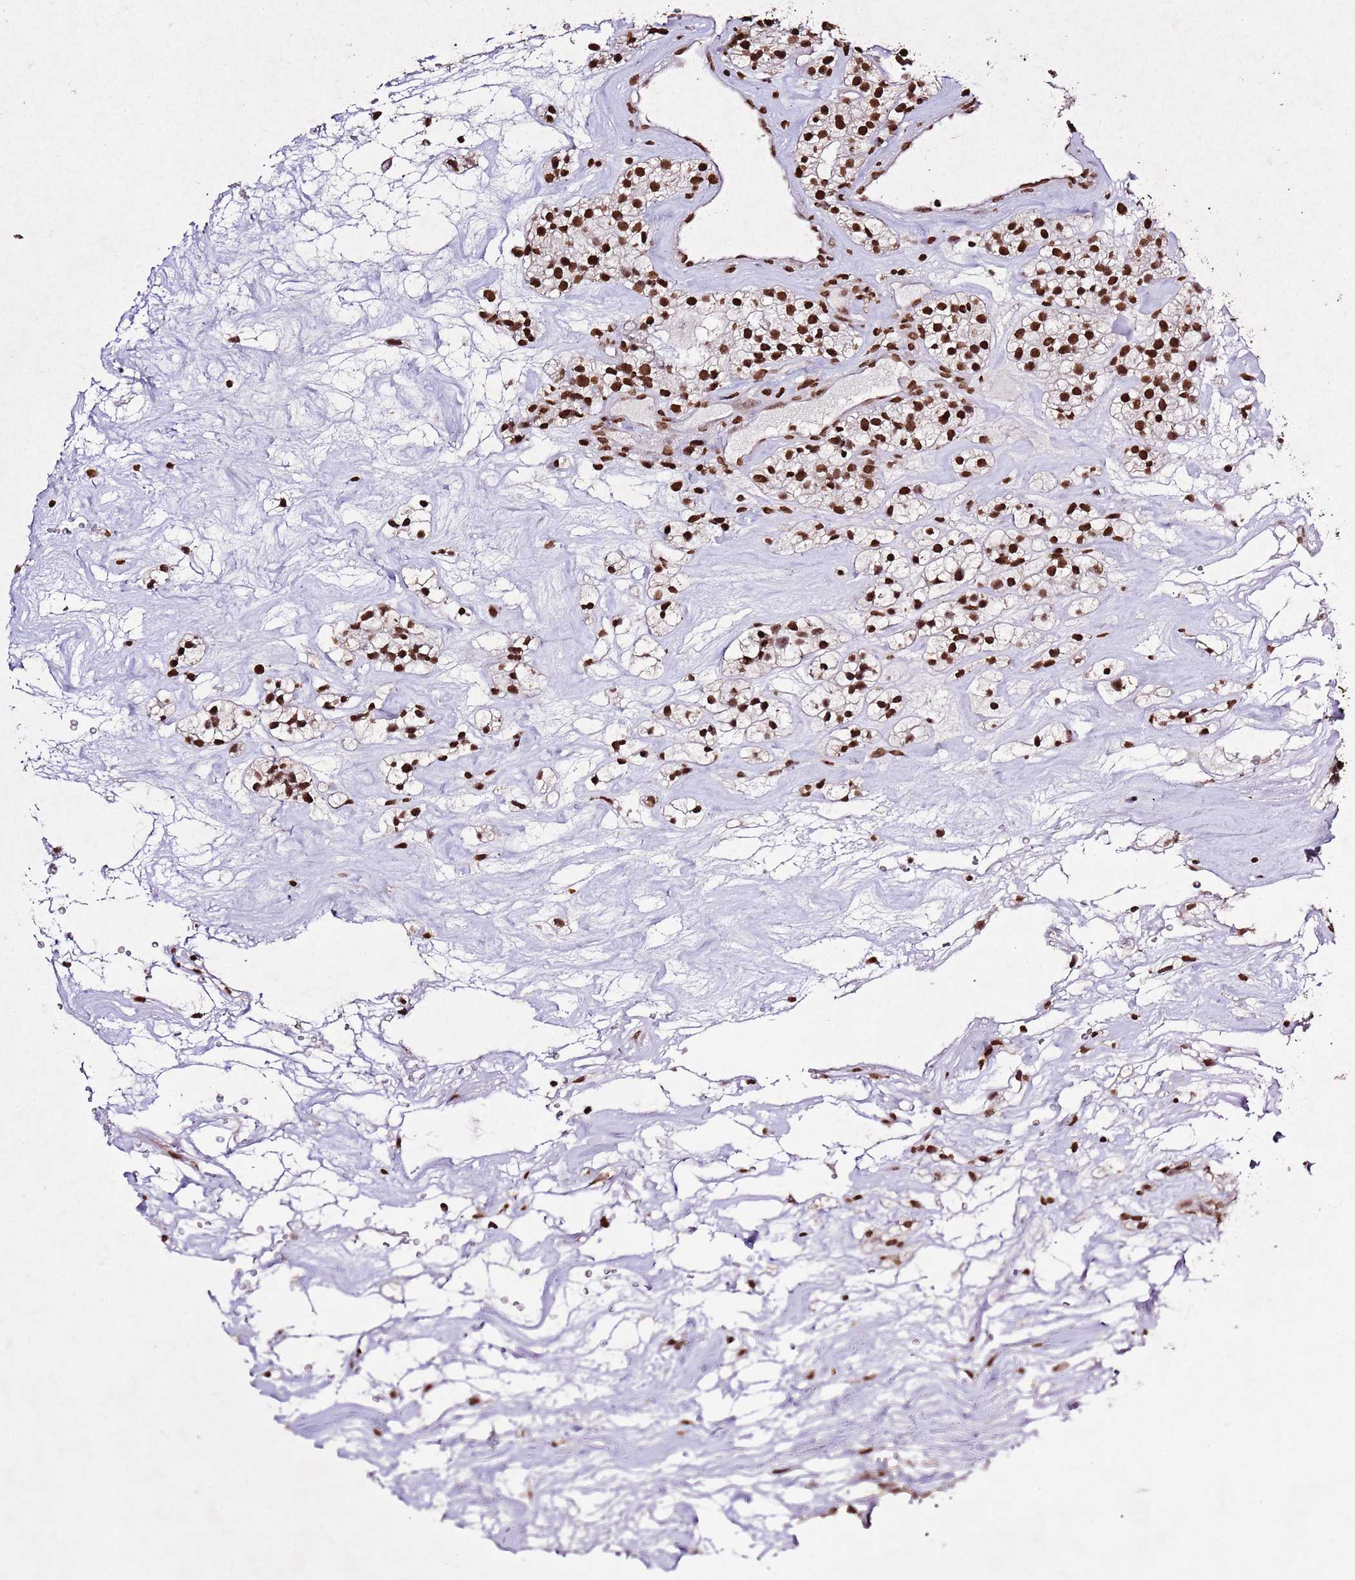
{"staining": {"intensity": "strong", "quantity": ">75%", "location": "nuclear"}, "tissue": "renal cancer", "cell_type": "Tumor cells", "image_type": "cancer", "snomed": [{"axis": "morphology", "description": "Adenocarcinoma, NOS"}, {"axis": "topography", "description": "Kidney"}], "caption": "This is a histology image of IHC staining of renal cancer (adenocarcinoma), which shows strong staining in the nuclear of tumor cells.", "gene": "BMAL1", "patient": {"sex": "female", "age": 57}}